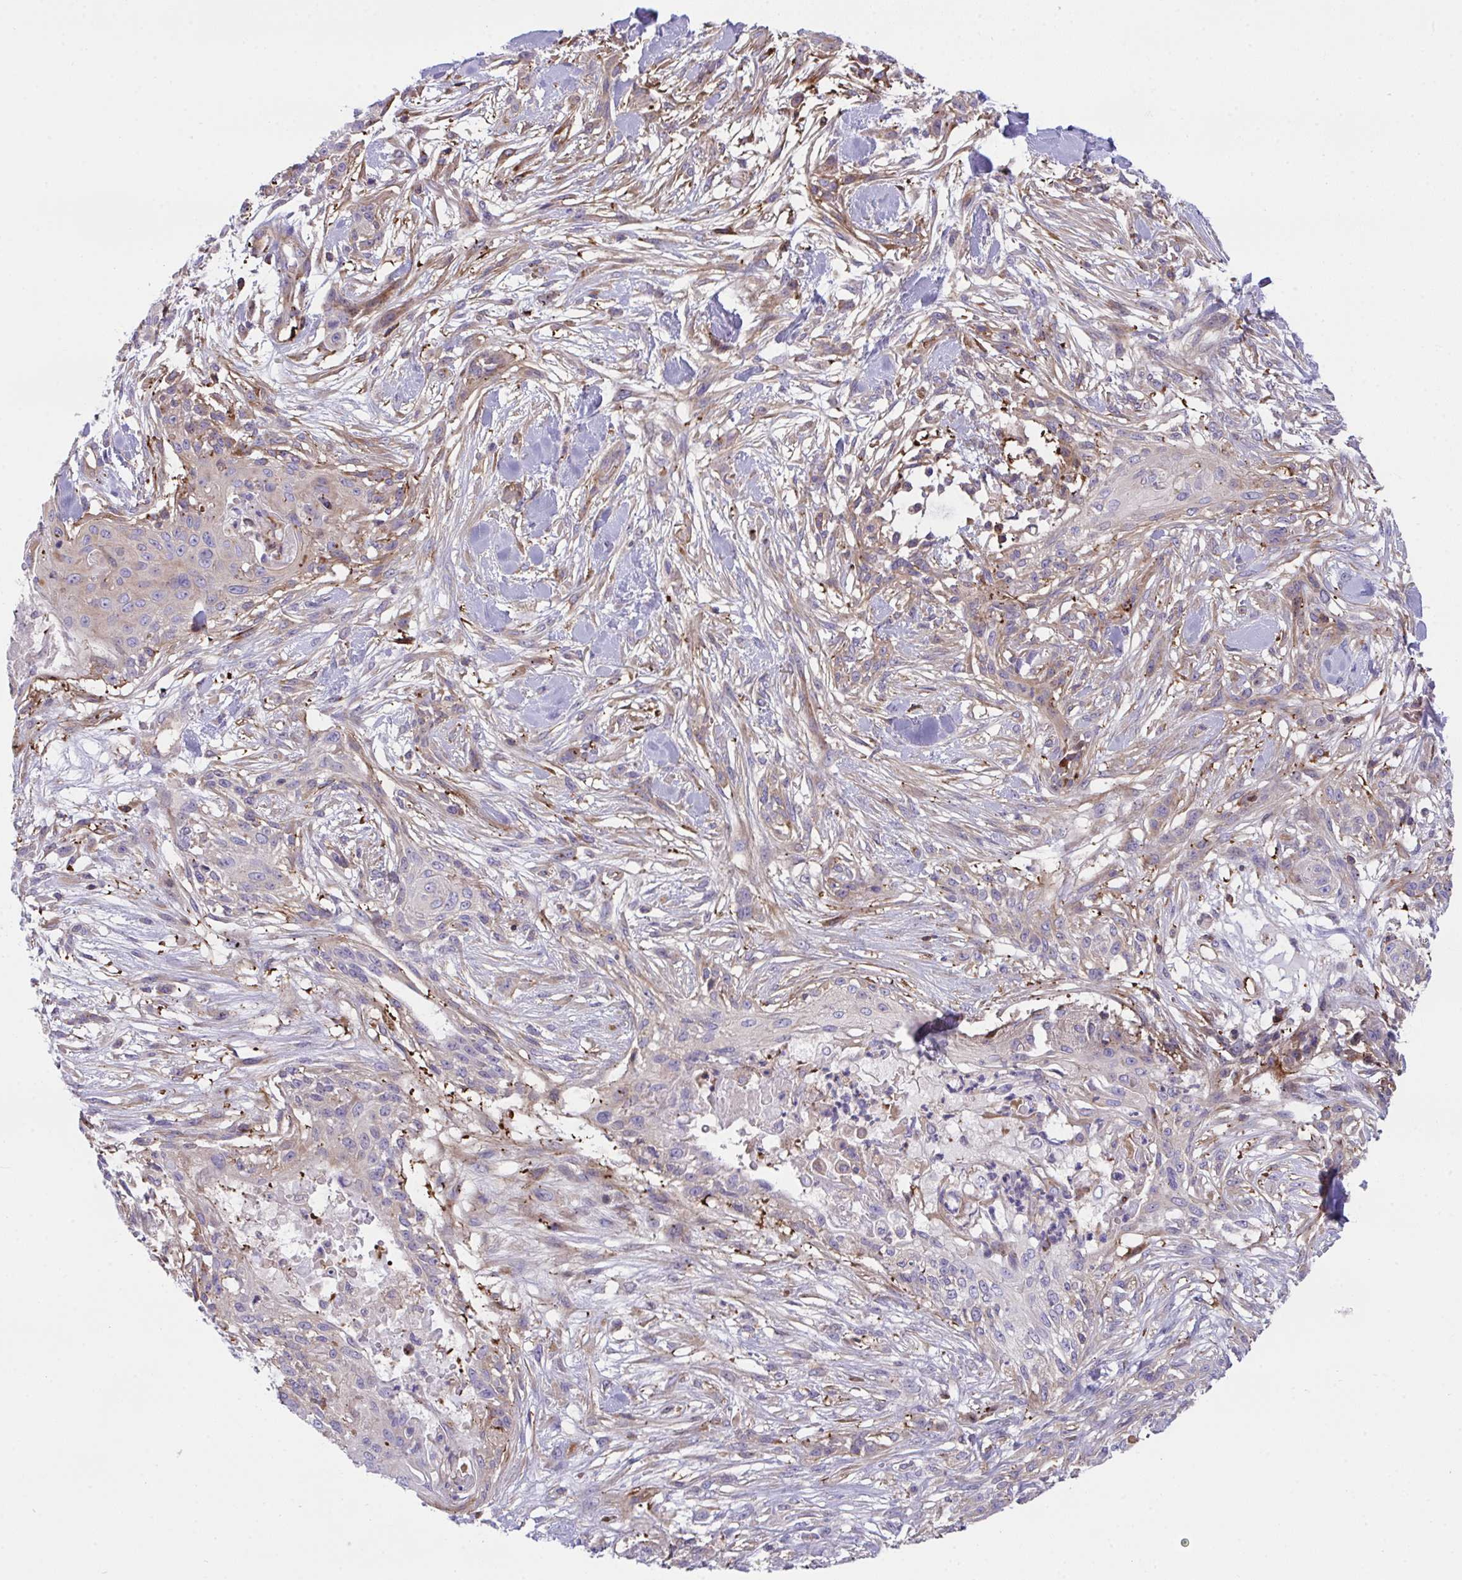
{"staining": {"intensity": "weak", "quantity": "<25%", "location": "cytoplasmic/membranous"}, "tissue": "skin cancer", "cell_type": "Tumor cells", "image_type": "cancer", "snomed": [{"axis": "morphology", "description": "Squamous cell carcinoma, NOS"}, {"axis": "topography", "description": "Skin"}], "caption": "Immunohistochemistry photomicrograph of neoplastic tissue: human skin cancer stained with DAB demonstrates no significant protein expression in tumor cells.", "gene": "PPIH", "patient": {"sex": "female", "age": 59}}